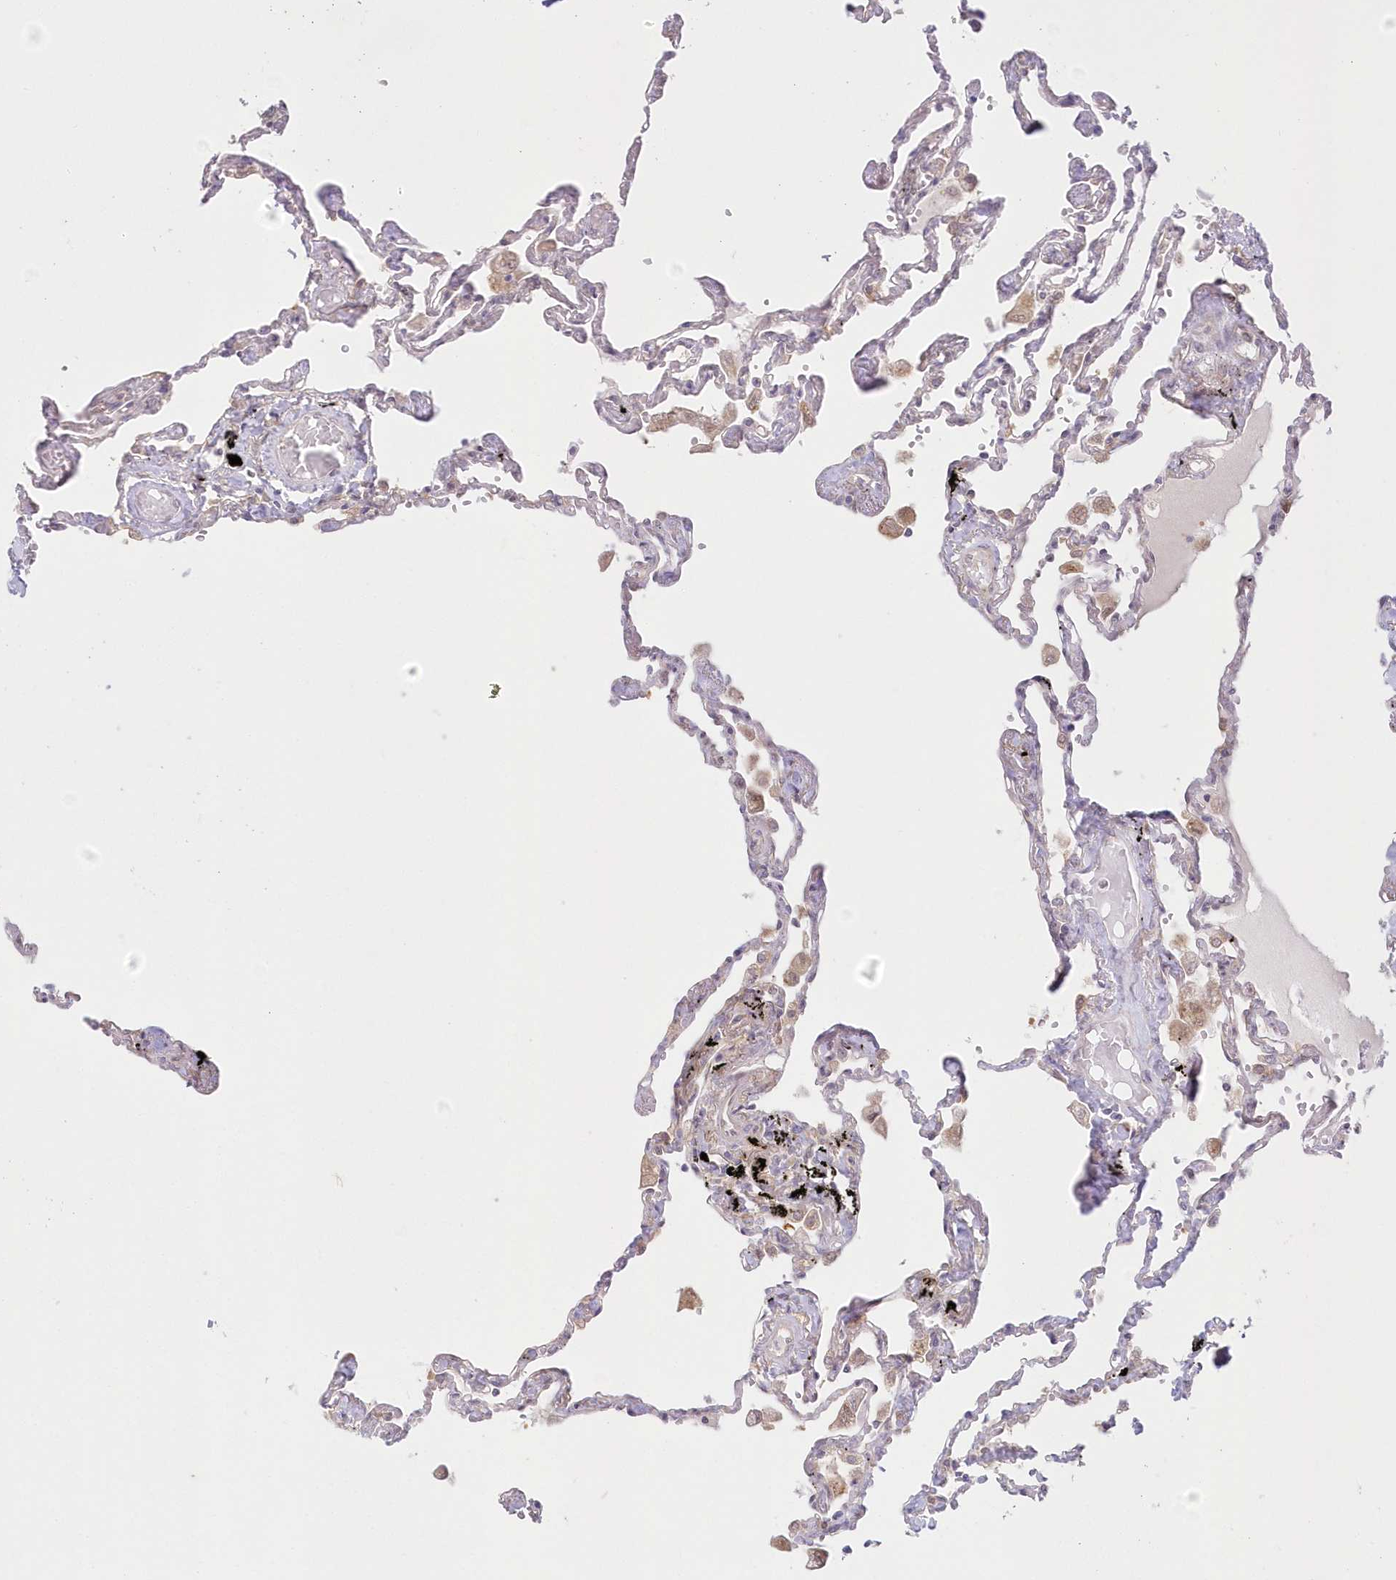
{"staining": {"intensity": "negative", "quantity": "none", "location": "none"}, "tissue": "lung", "cell_type": "Alveolar cells", "image_type": "normal", "snomed": [{"axis": "morphology", "description": "Normal tissue, NOS"}, {"axis": "topography", "description": "Lung"}], "caption": "This histopathology image is of benign lung stained with immunohistochemistry (IHC) to label a protein in brown with the nuclei are counter-stained blue. There is no positivity in alveolar cells.", "gene": "RNPEP", "patient": {"sex": "female", "age": 67}}